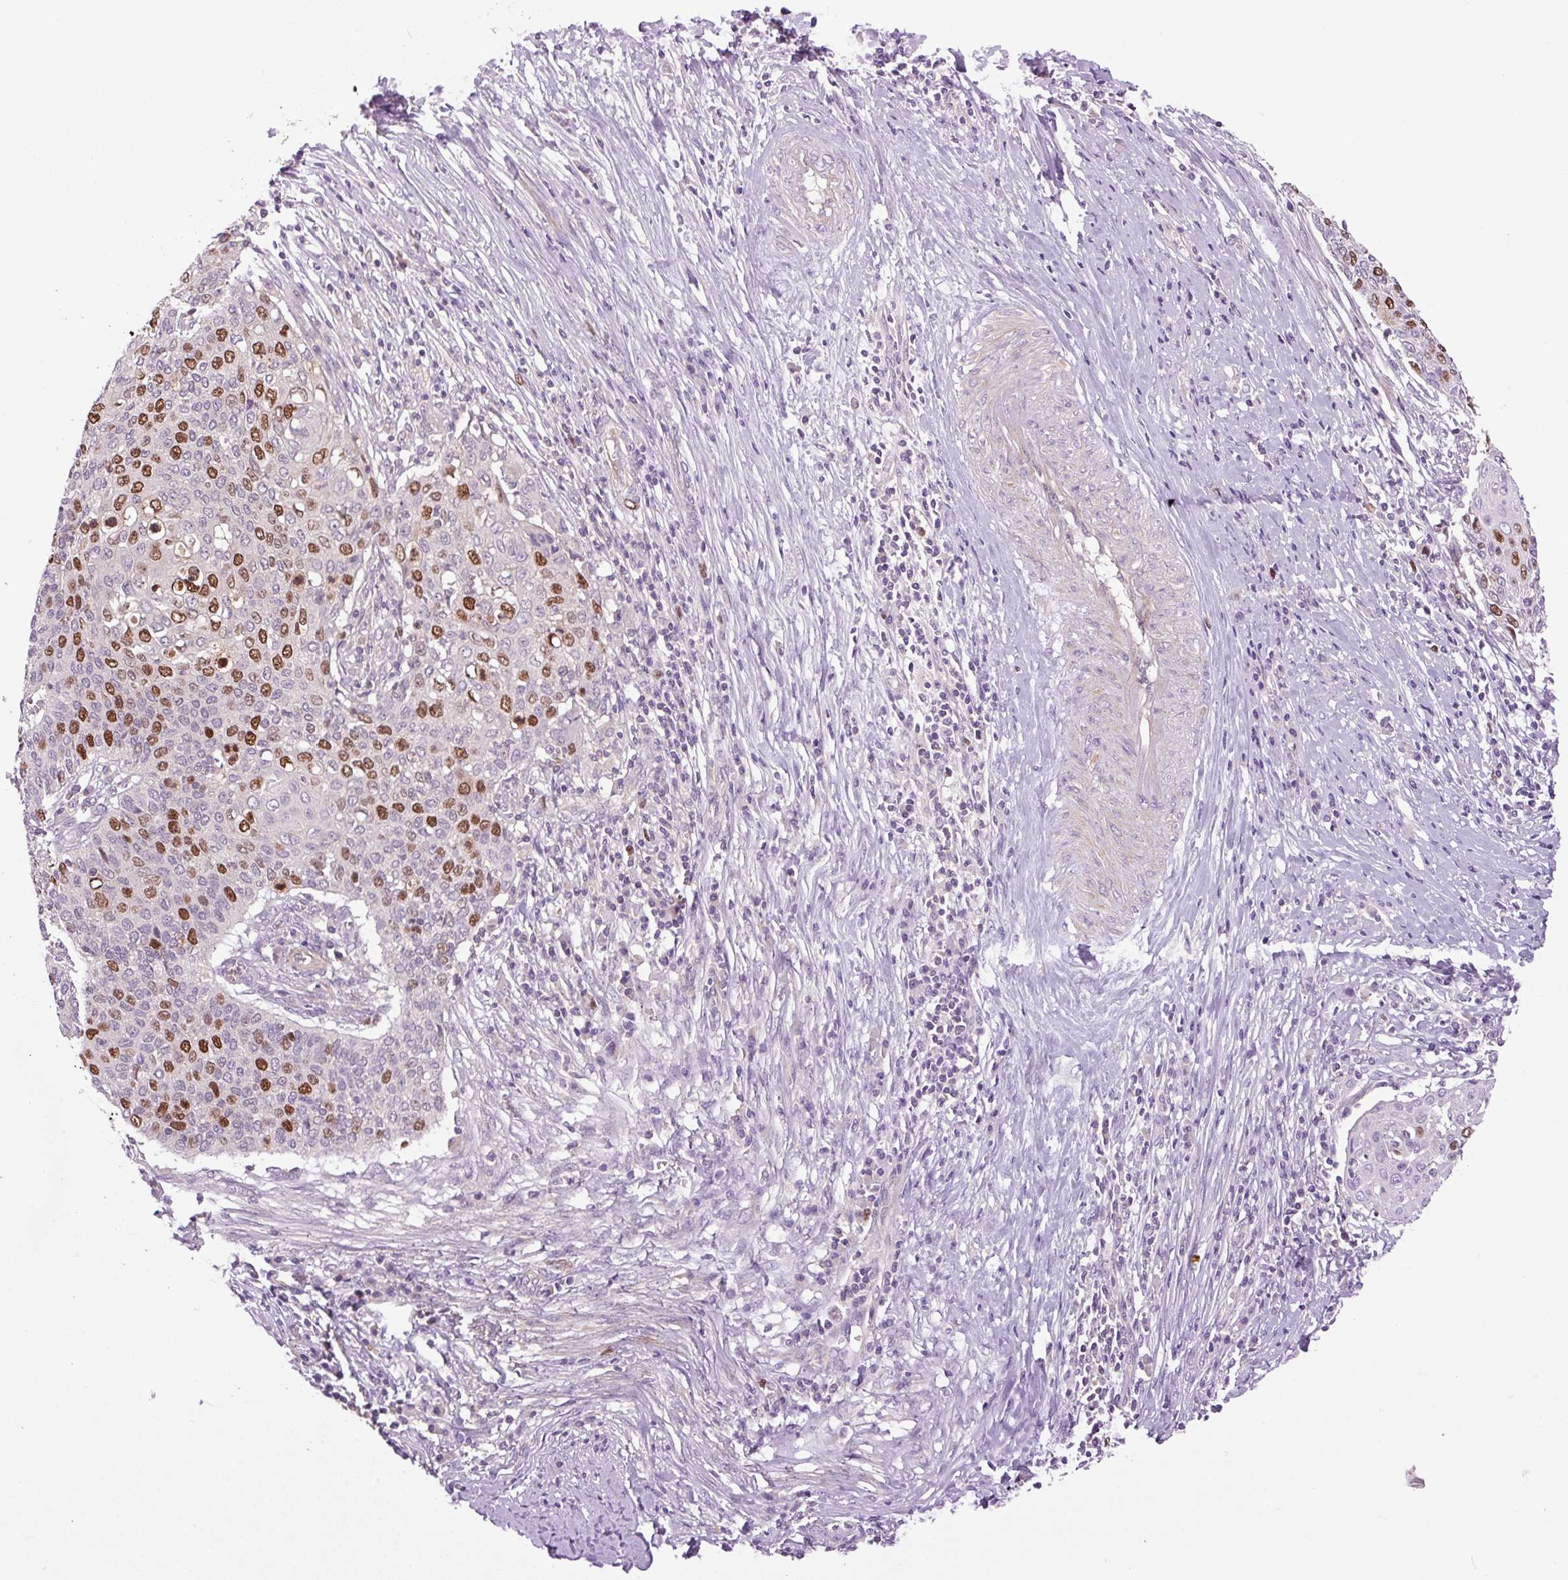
{"staining": {"intensity": "moderate", "quantity": "25%-75%", "location": "nuclear"}, "tissue": "cervical cancer", "cell_type": "Tumor cells", "image_type": "cancer", "snomed": [{"axis": "morphology", "description": "Squamous cell carcinoma, NOS"}, {"axis": "topography", "description": "Cervix"}], "caption": "This histopathology image demonstrates immunohistochemistry (IHC) staining of cervical cancer (squamous cell carcinoma), with medium moderate nuclear expression in approximately 25%-75% of tumor cells.", "gene": "KIFC1", "patient": {"sex": "female", "age": 39}}